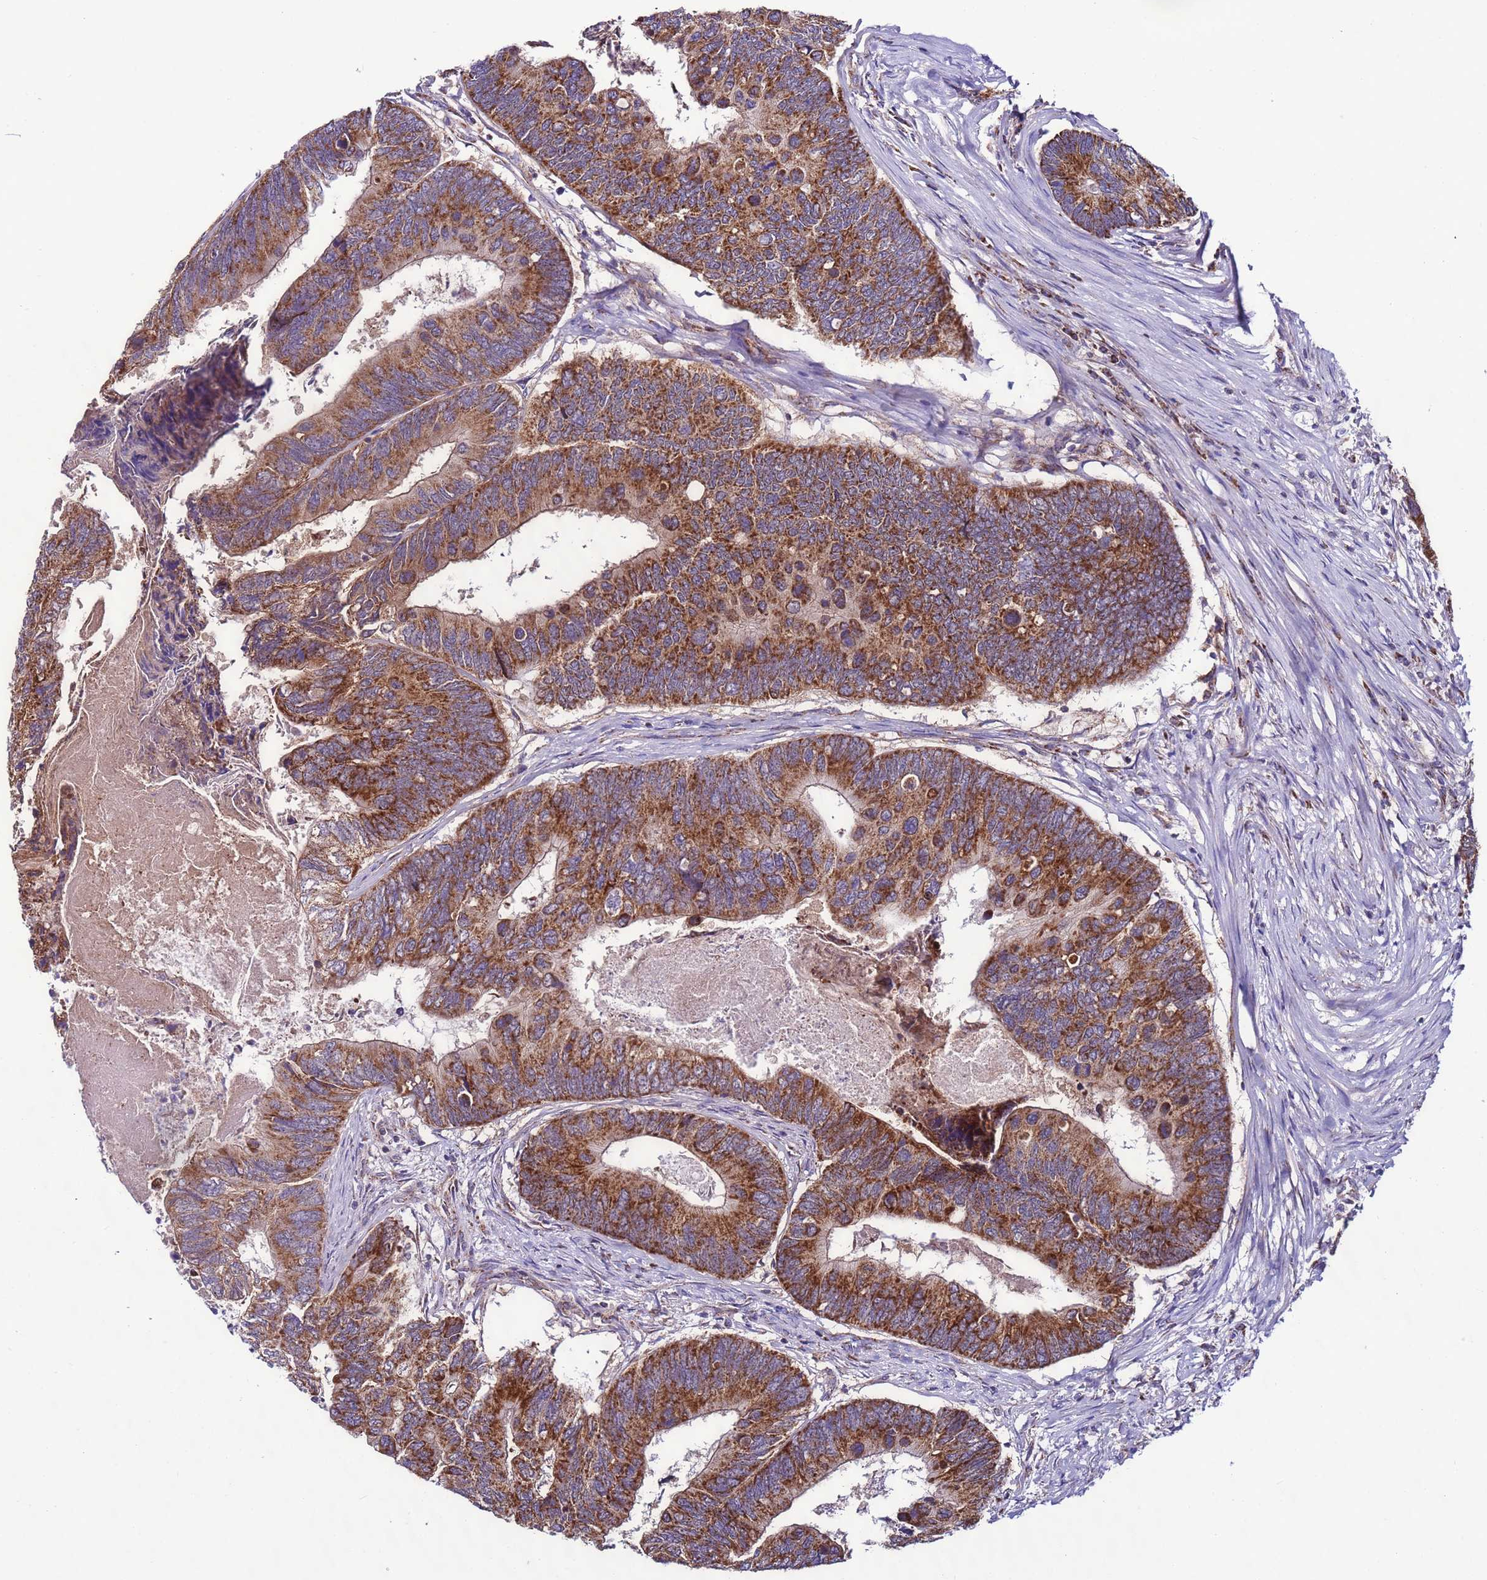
{"staining": {"intensity": "moderate", "quantity": ">75%", "location": "cytoplasmic/membranous"}, "tissue": "colorectal cancer", "cell_type": "Tumor cells", "image_type": "cancer", "snomed": [{"axis": "morphology", "description": "Adenocarcinoma, NOS"}, {"axis": "topography", "description": "Colon"}], "caption": "IHC histopathology image of neoplastic tissue: colorectal cancer stained using immunohistochemistry (IHC) demonstrates medium levels of moderate protein expression localized specifically in the cytoplasmic/membranous of tumor cells, appearing as a cytoplasmic/membranous brown color.", "gene": "UEVLD", "patient": {"sex": "female", "age": 67}}